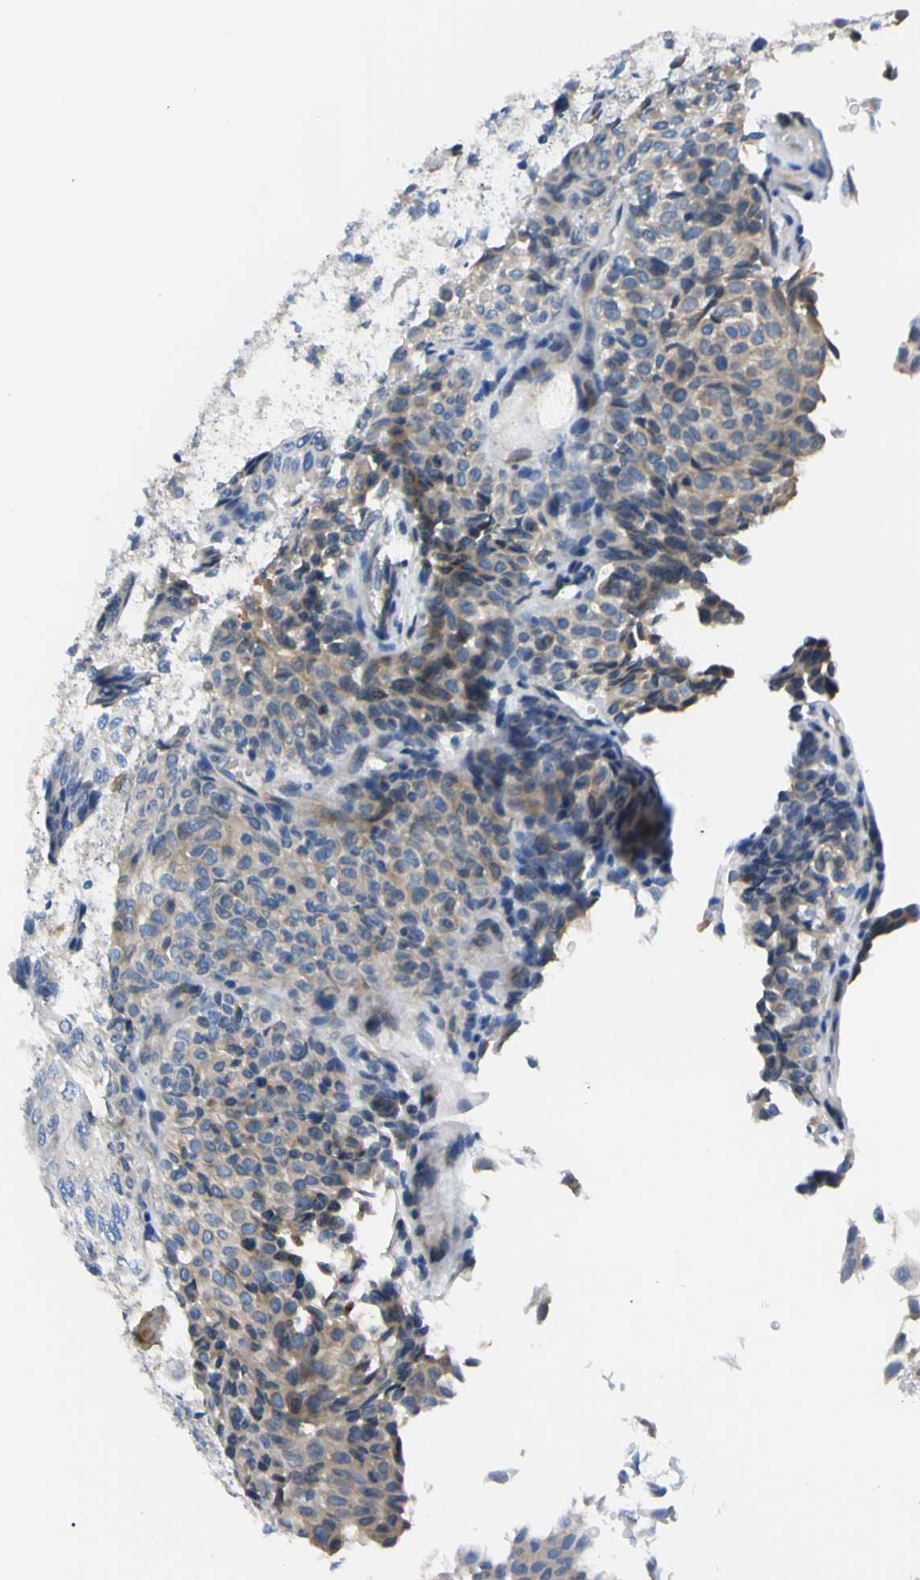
{"staining": {"intensity": "weak", "quantity": "25%-75%", "location": "cytoplasmic/membranous"}, "tissue": "urothelial cancer", "cell_type": "Tumor cells", "image_type": "cancer", "snomed": [{"axis": "morphology", "description": "Urothelial carcinoma, Low grade"}, {"axis": "topography", "description": "Urinary bladder"}], "caption": "A low amount of weak cytoplasmic/membranous expression is appreciated in about 25%-75% of tumor cells in urothelial carcinoma (low-grade) tissue.", "gene": "IER3IP1", "patient": {"sex": "male", "age": 78}}